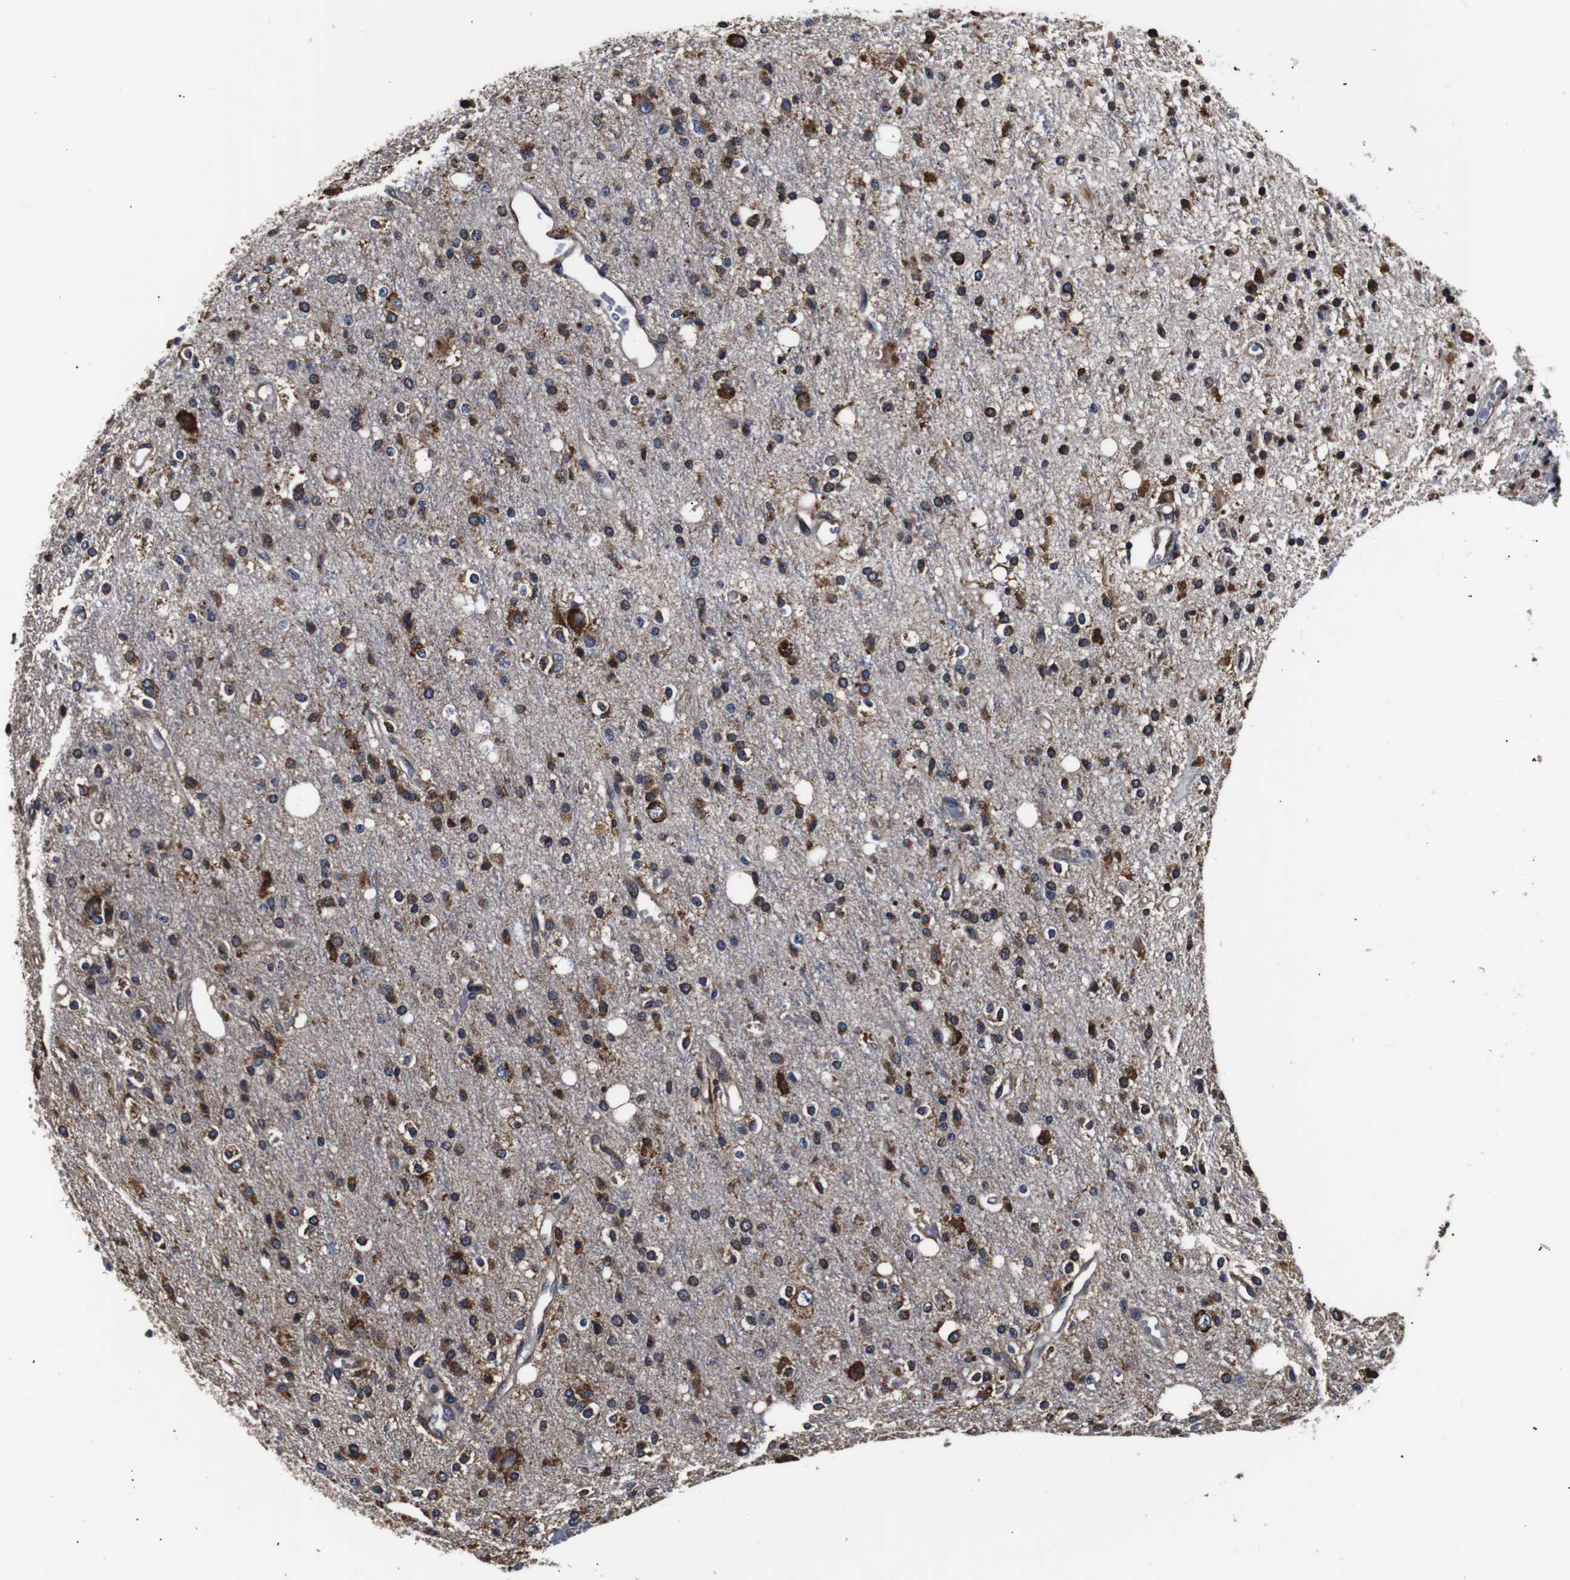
{"staining": {"intensity": "moderate", "quantity": "25%-75%", "location": "cytoplasmic/membranous"}, "tissue": "glioma", "cell_type": "Tumor cells", "image_type": "cancer", "snomed": [{"axis": "morphology", "description": "Glioma, malignant, High grade"}, {"axis": "topography", "description": "Brain"}], "caption": "IHC of human glioma exhibits medium levels of moderate cytoplasmic/membranous staining in approximately 25%-75% of tumor cells.", "gene": "HHIP", "patient": {"sex": "male", "age": 47}}